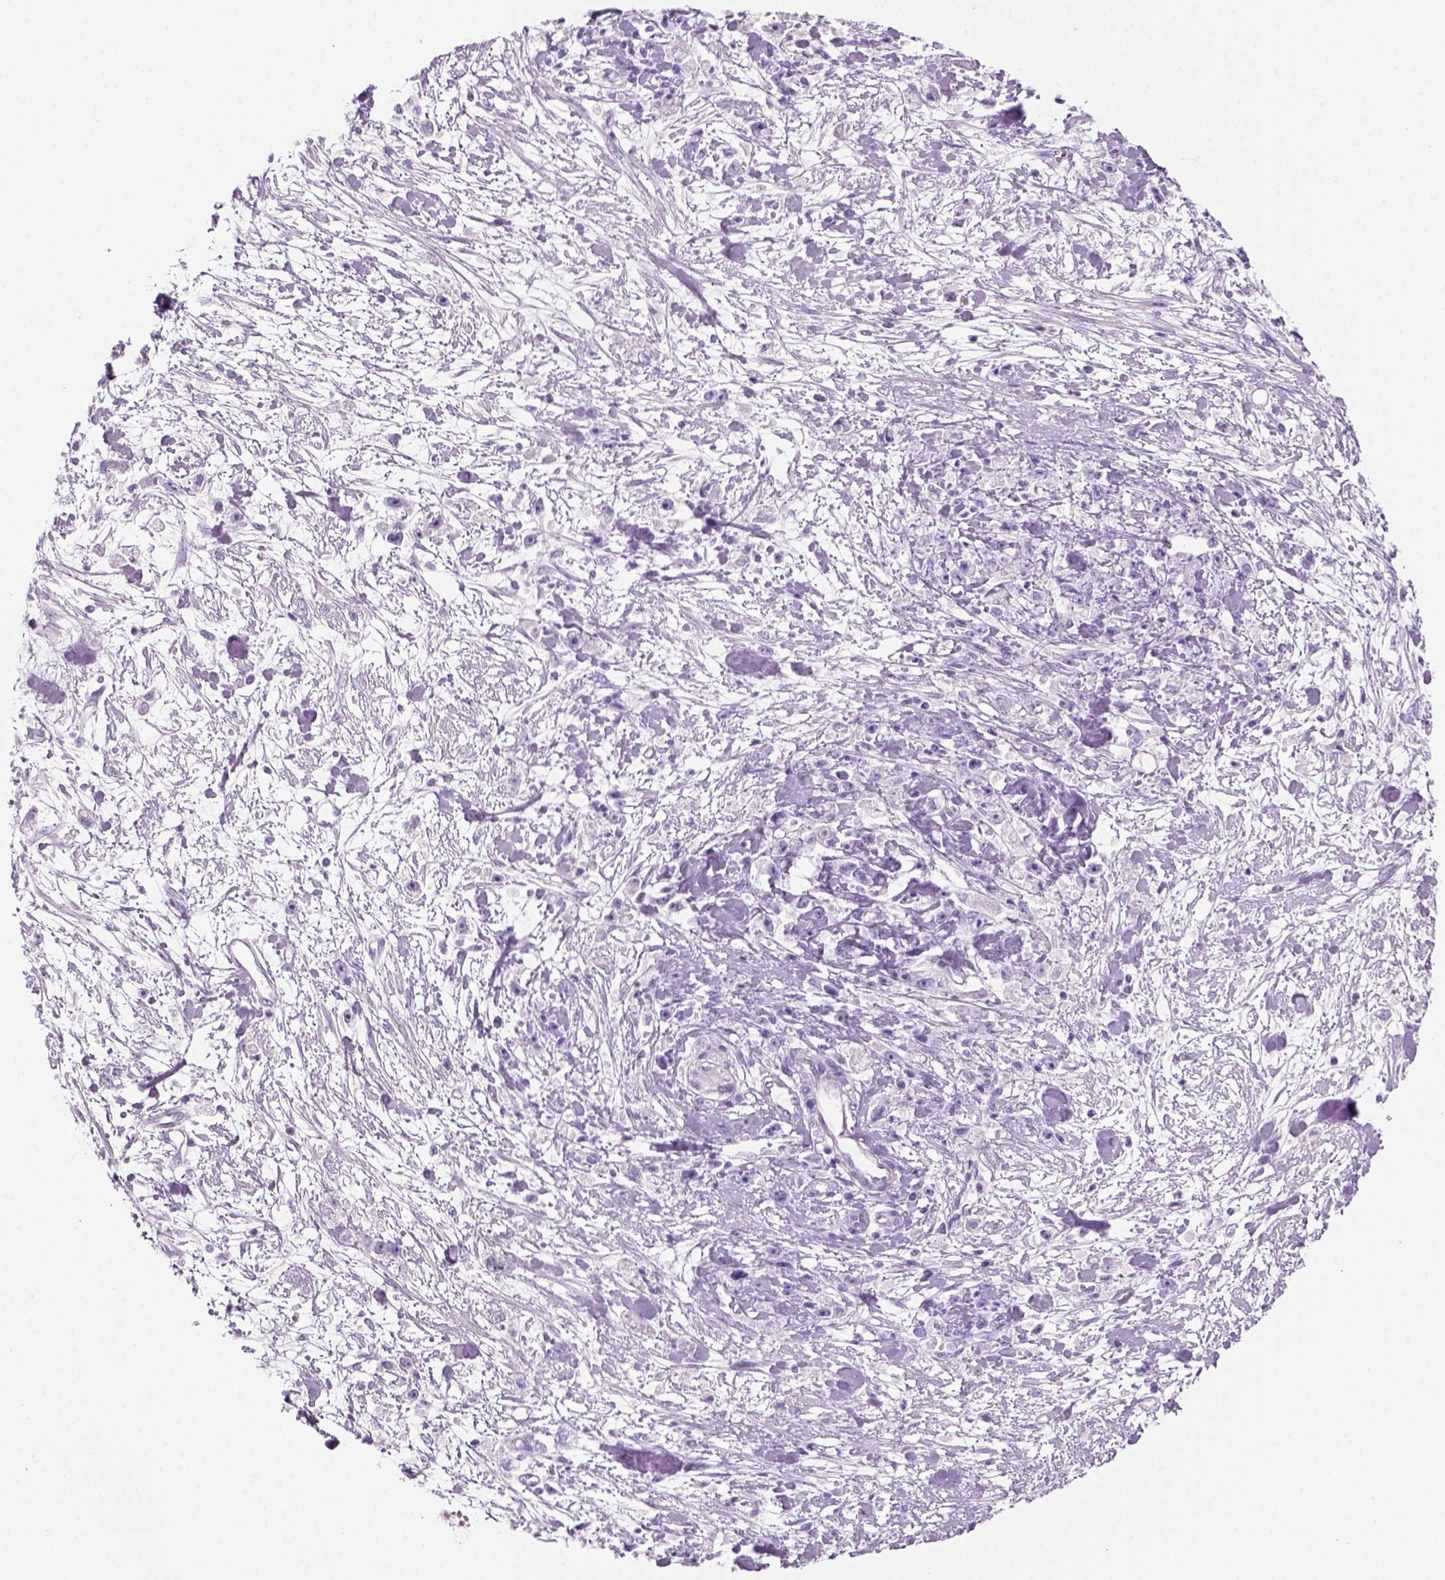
{"staining": {"intensity": "negative", "quantity": "none", "location": "none"}, "tissue": "stomach cancer", "cell_type": "Tumor cells", "image_type": "cancer", "snomed": [{"axis": "morphology", "description": "Adenocarcinoma, NOS"}, {"axis": "topography", "description": "Stomach"}], "caption": "High power microscopy histopathology image of an immunohistochemistry histopathology image of adenocarcinoma (stomach), revealing no significant staining in tumor cells. Nuclei are stained in blue.", "gene": "KRTAP11-1", "patient": {"sex": "female", "age": 59}}